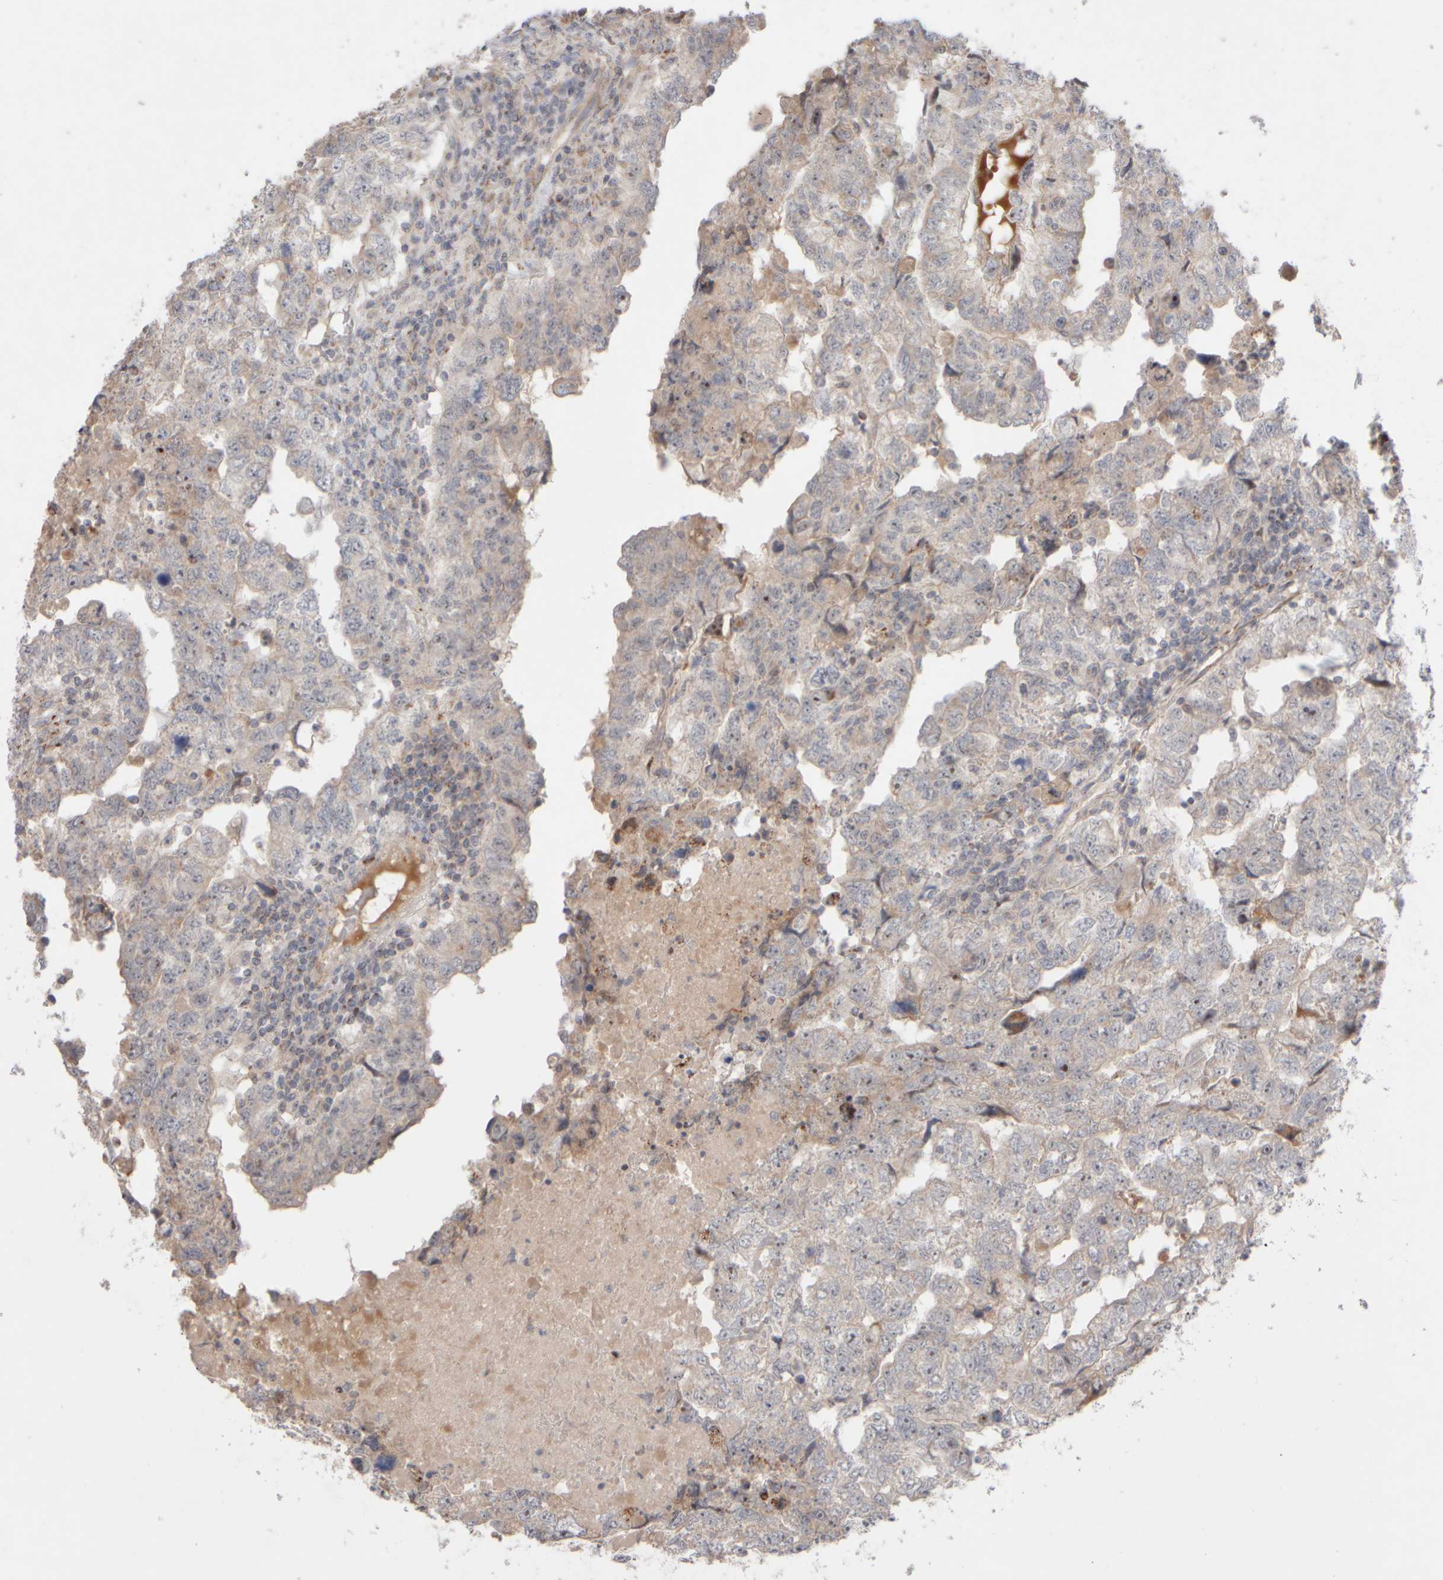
{"staining": {"intensity": "weak", "quantity": "25%-75%", "location": "nuclear"}, "tissue": "testis cancer", "cell_type": "Tumor cells", "image_type": "cancer", "snomed": [{"axis": "morphology", "description": "Carcinoma, Embryonal, NOS"}, {"axis": "topography", "description": "Testis"}], "caption": "Testis embryonal carcinoma stained with immunohistochemistry reveals weak nuclear positivity in about 25%-75% of tumor cells.", "gene": "CHADL", "patient": {"sex": "male", "age": 36}}